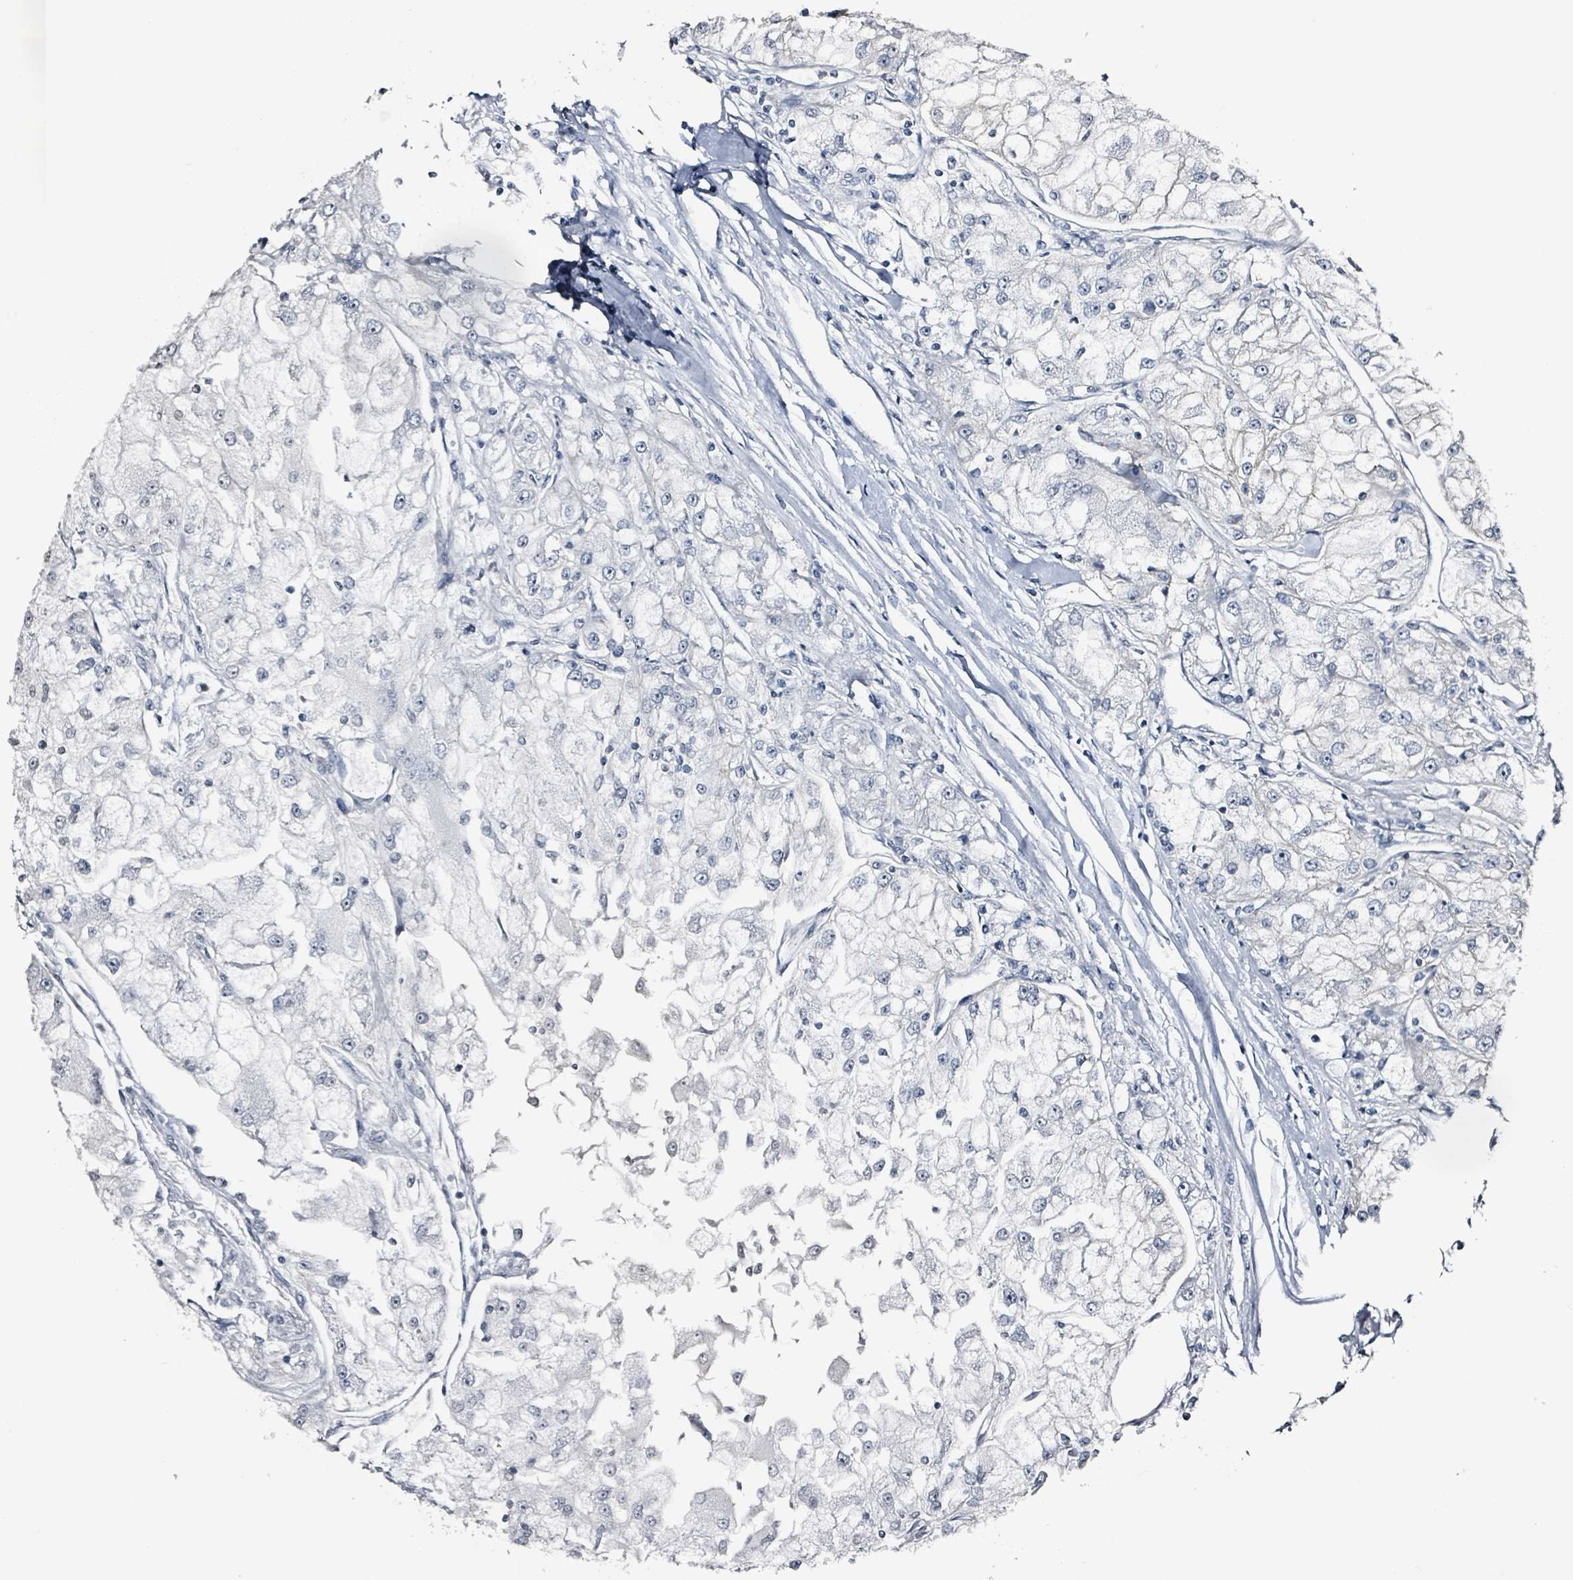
{"staining": {"intensity": "negative", "quantity": "none", "location": "none"}, "tissue": "renal cancer", "cell_type": "Tumor cells", "image_type": "cancer", "snomed": [{"axis": "morphology", "description": "Adenocarcinoma, NOS"}, {"axis": "topography", "description": "Kidney"}], "caption": "There is no significant expression in tumor cells of renal cancer.", "gene": "CA9", "patient": {"sex": "female", "age": 72}}